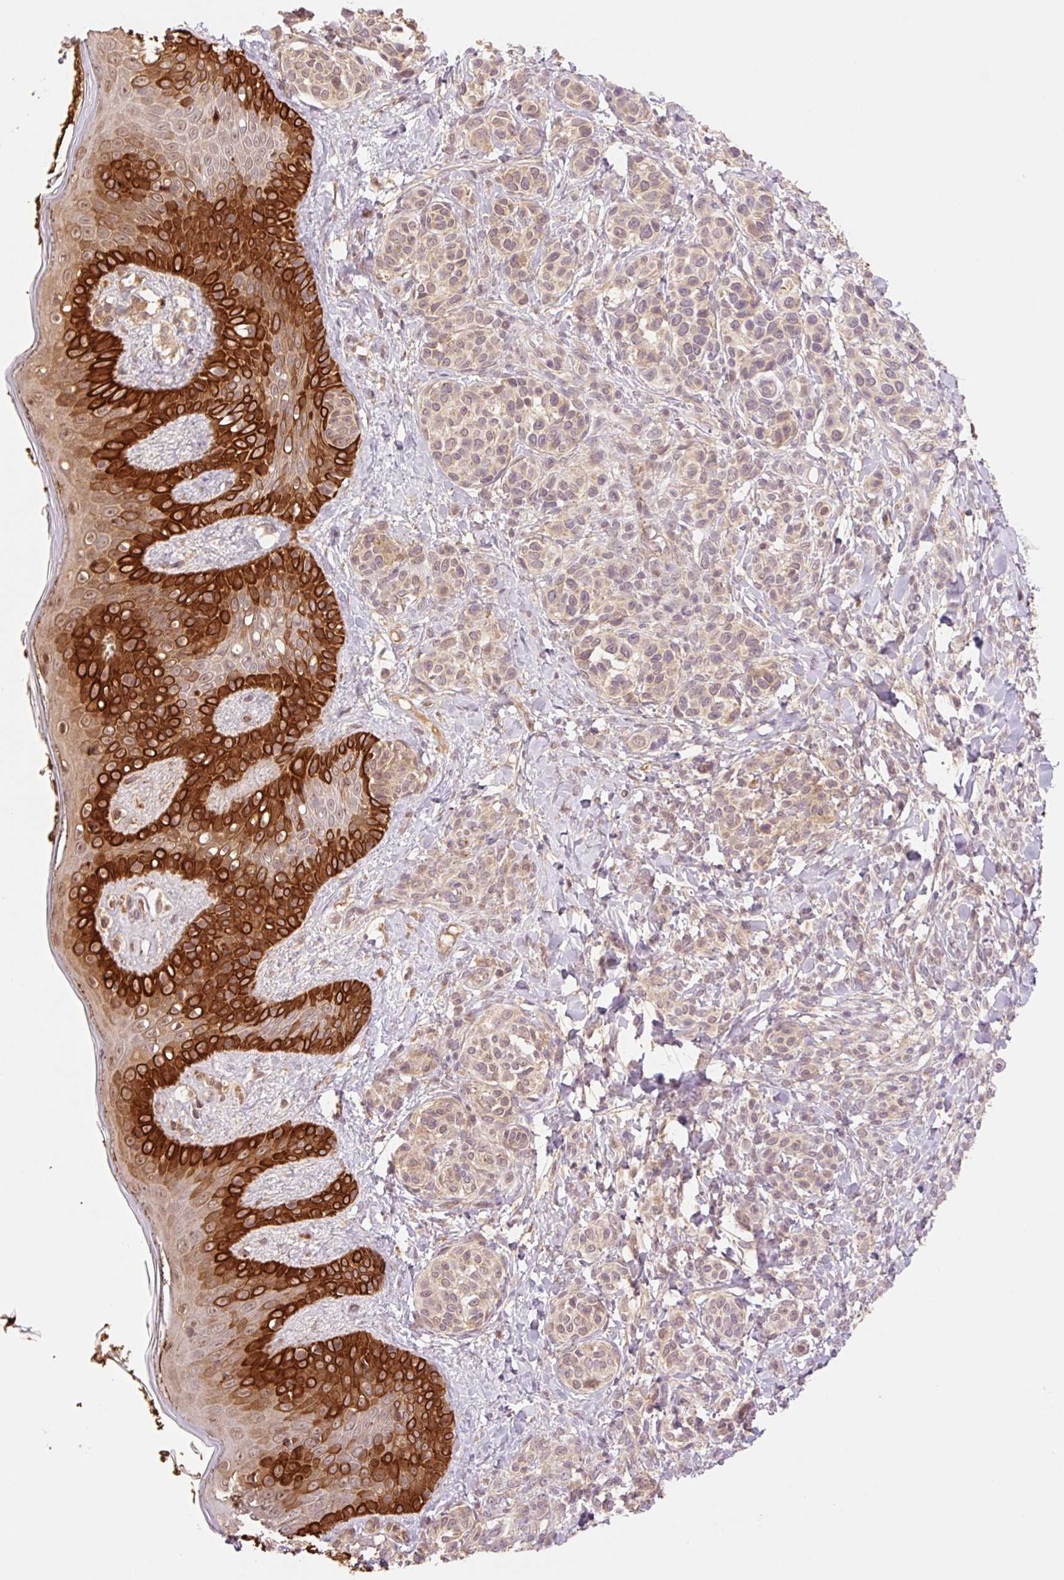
{"staining": {"intensity": "moderate", "quantity": ">75%", "location": "cytoplasmic/membranous"}, "tissue": "skin", "cell_type": "Fibroblasts", "image_type": "normal", "snomed": [{"axis": "morphology", "description": "Normal tissue, NOS"}, {"axis": "topography", "description": "Skin"}], "caption": "The immunohistochemical stain highlights moderate cytoplasmic/membranous positivity in fibroblasts of normal skin.", "gene": "YJU2B", "patient": {"sex": "male", "age": 16}}